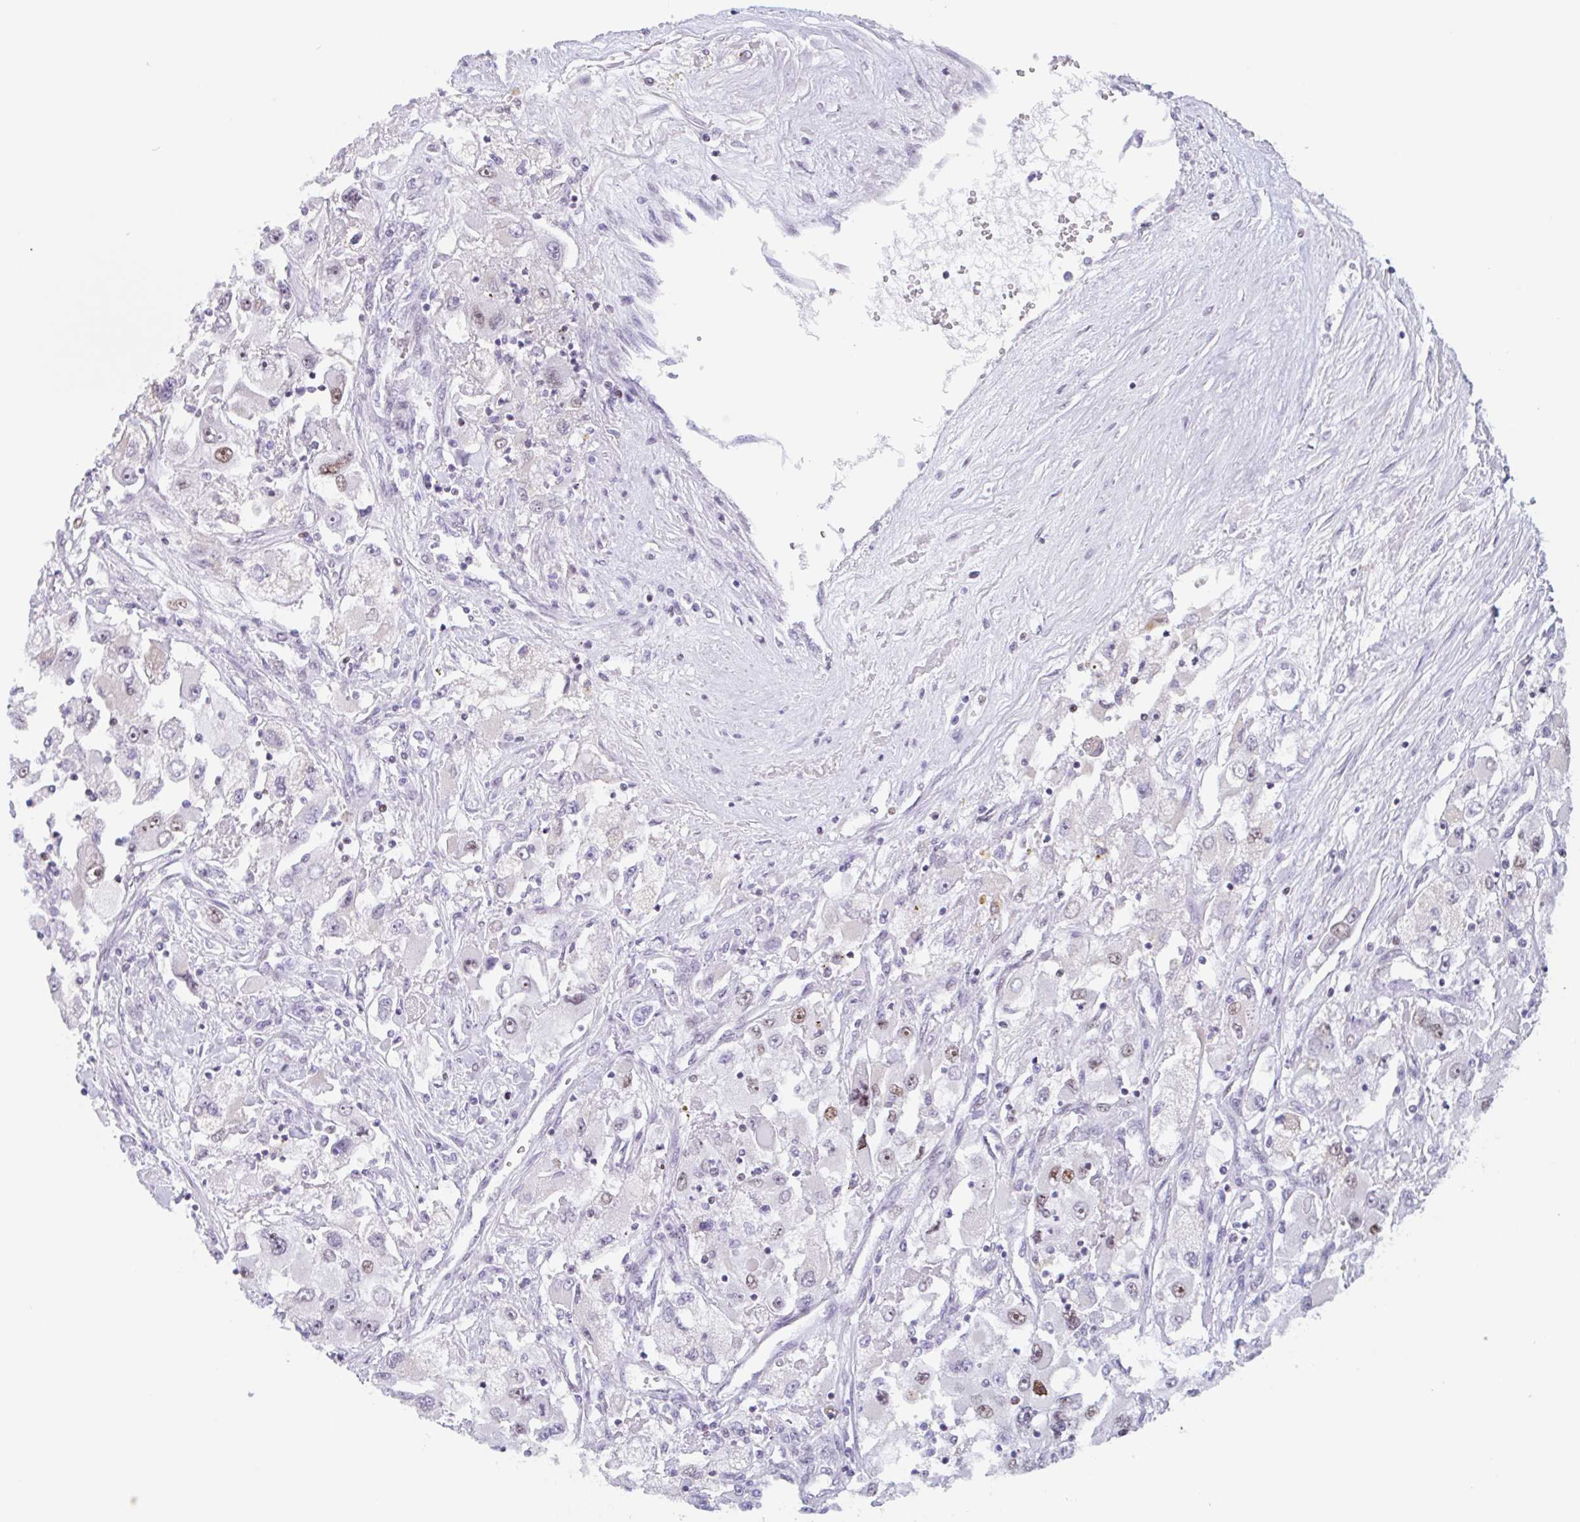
{"staining": {"intensity": "moderate", "quantity": "25%-75%", "location": "nuclear"}, "tissue": "renal cancer", "cell_type": "Tumor cells", "image_type": "cancer", "snomed": [{"axis": "morphology", "description": "Adenocarcinoma, NOS"}, {"axis": "topography", "description": "Kidney"}], "caption": "IHC micrograph of neoplastic tissue: adenocarcinoma (renal) stained using immunohistochemistry (IHC) exhibits medium levels of moderate protein expression localized specifically in the nuclear of tumor cells, appearing as a nuclear brown color.", "gene": "LENG9", "patient": {"sex": "female", "age": 52}}